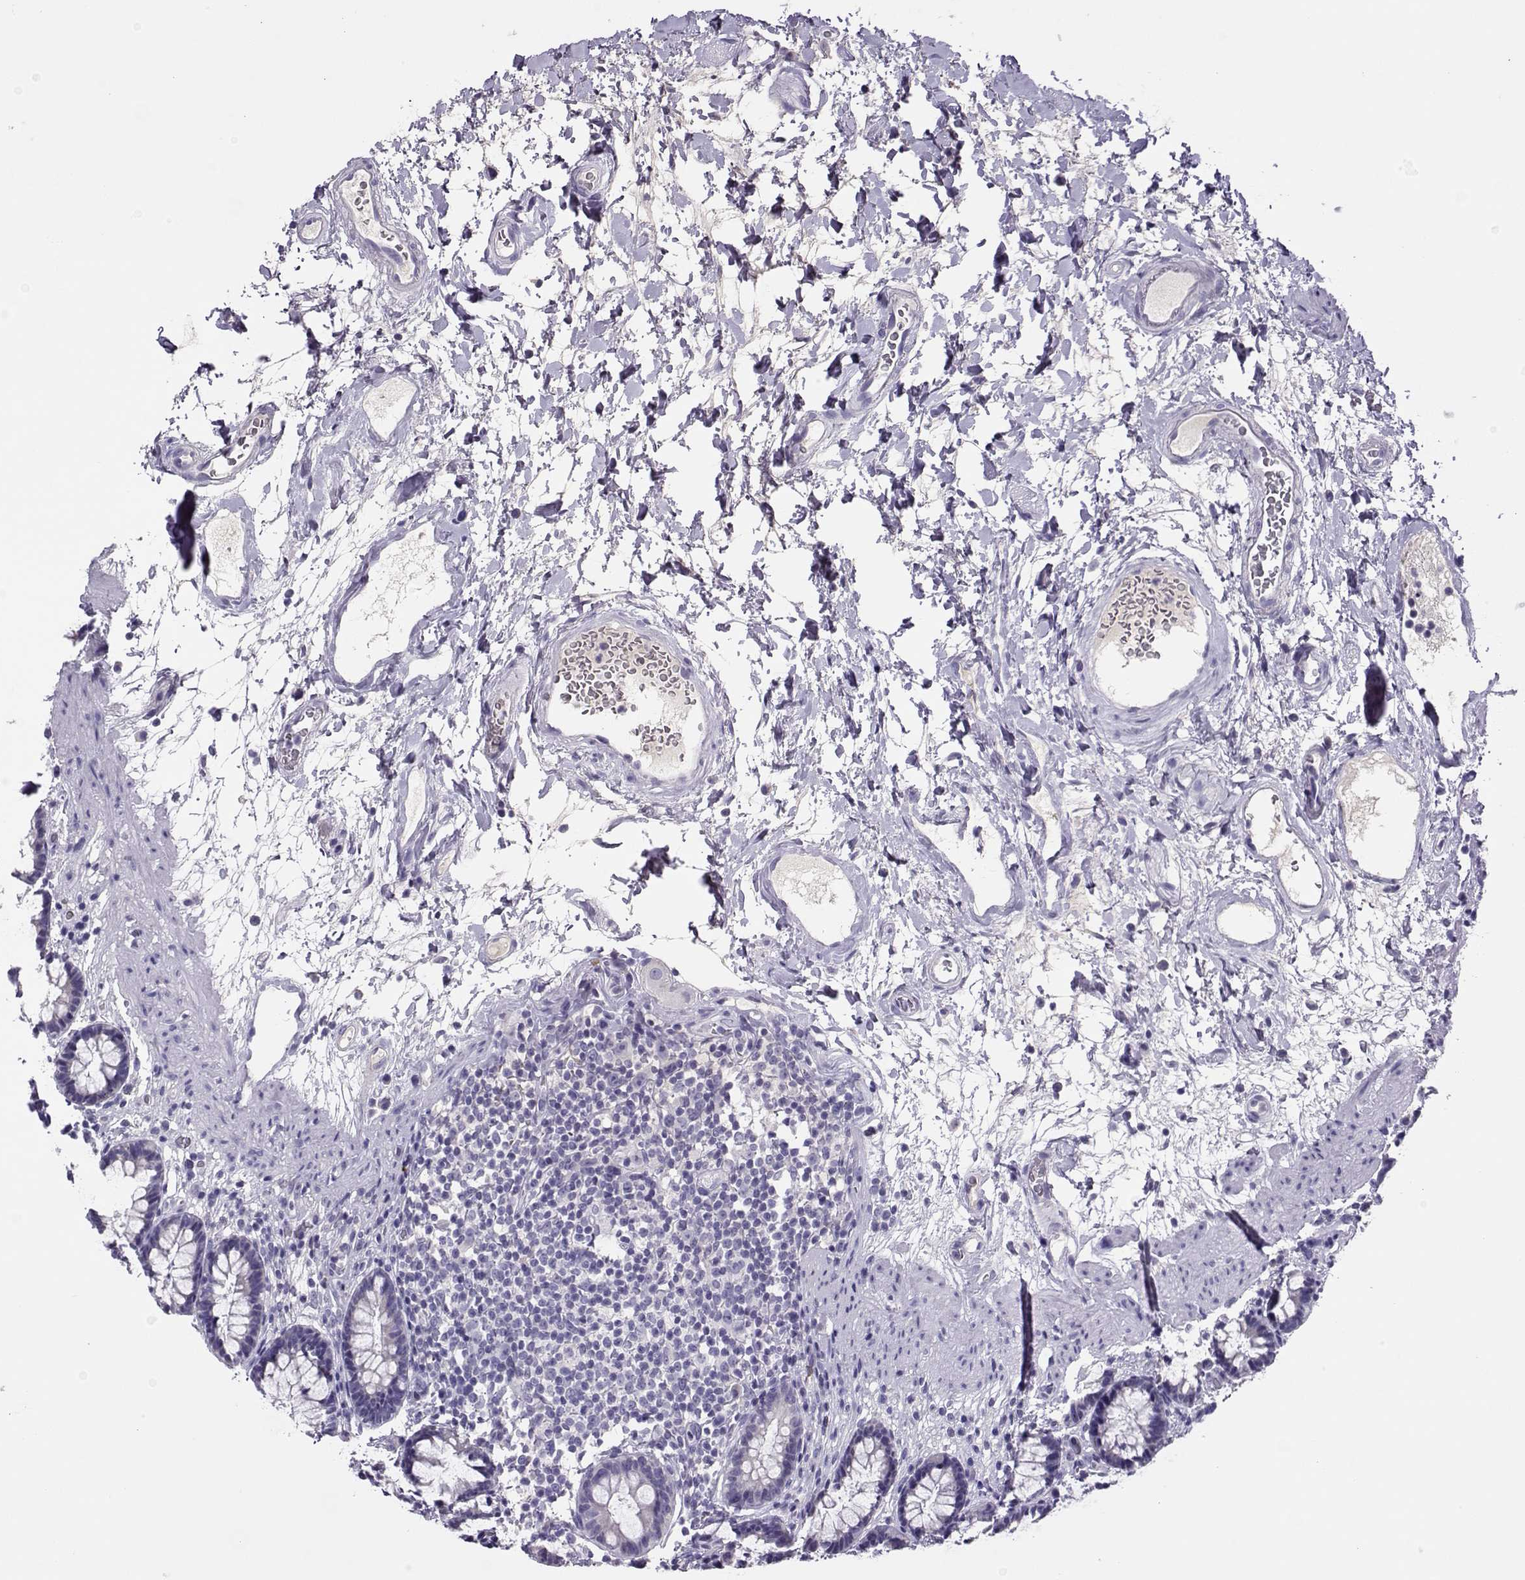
{"staining": {"intensity": "negative", "quantity": "none", "location": "none"}, "tissue": "rectum", "cell_type": "Glandular cells", "image_type": "normal", "snomed": [{"axis": "morphology", "description": "Normal tissue, NOS"}, {"axis": "topography", "description": "Rectum"}], "caption": "The immunohistochemistry histopathology image has no significant expression in glandular cells of rectum.", "gene": "LINGO1", "patient": {"sex": "male", "age": 72}}